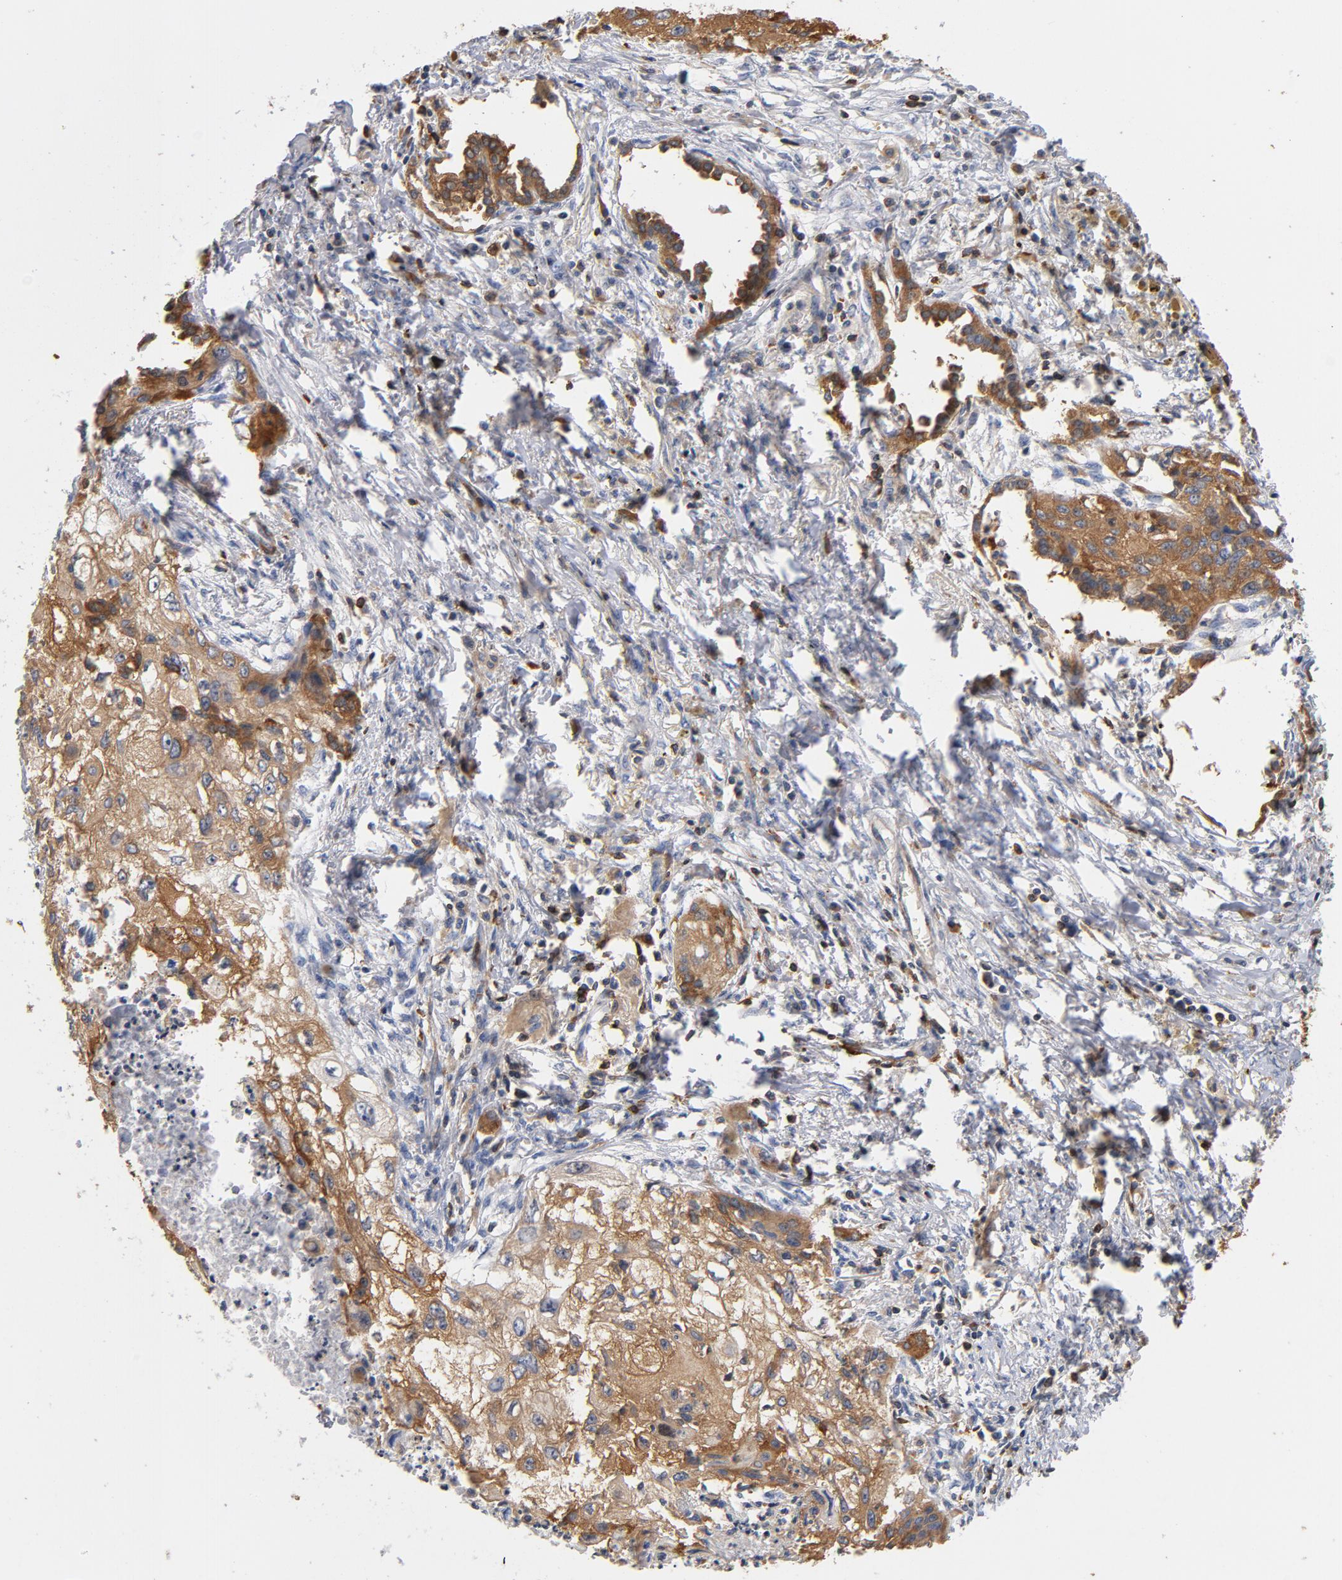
{"staining": {"intensity": "moderate", "quantity": ">75%", "location": "cytoplasmic/membranous"}, "tissue": "lung cancer", "cell_type": "Tumor cells", "image_type": "cancer", "snomed": [{"axis": "morphology", "description": "Squamous cell carcinoma, NOS"}, {"axis": "topography", "description": "Lung"}], "caption": "Moderate cytoplasmic/membranous positivity is seen in approximately >75% of tumor cells in squamous cell carcinoma (lung).", "gene": "EZR", "patient": {"sex": "male", "age": 71}}